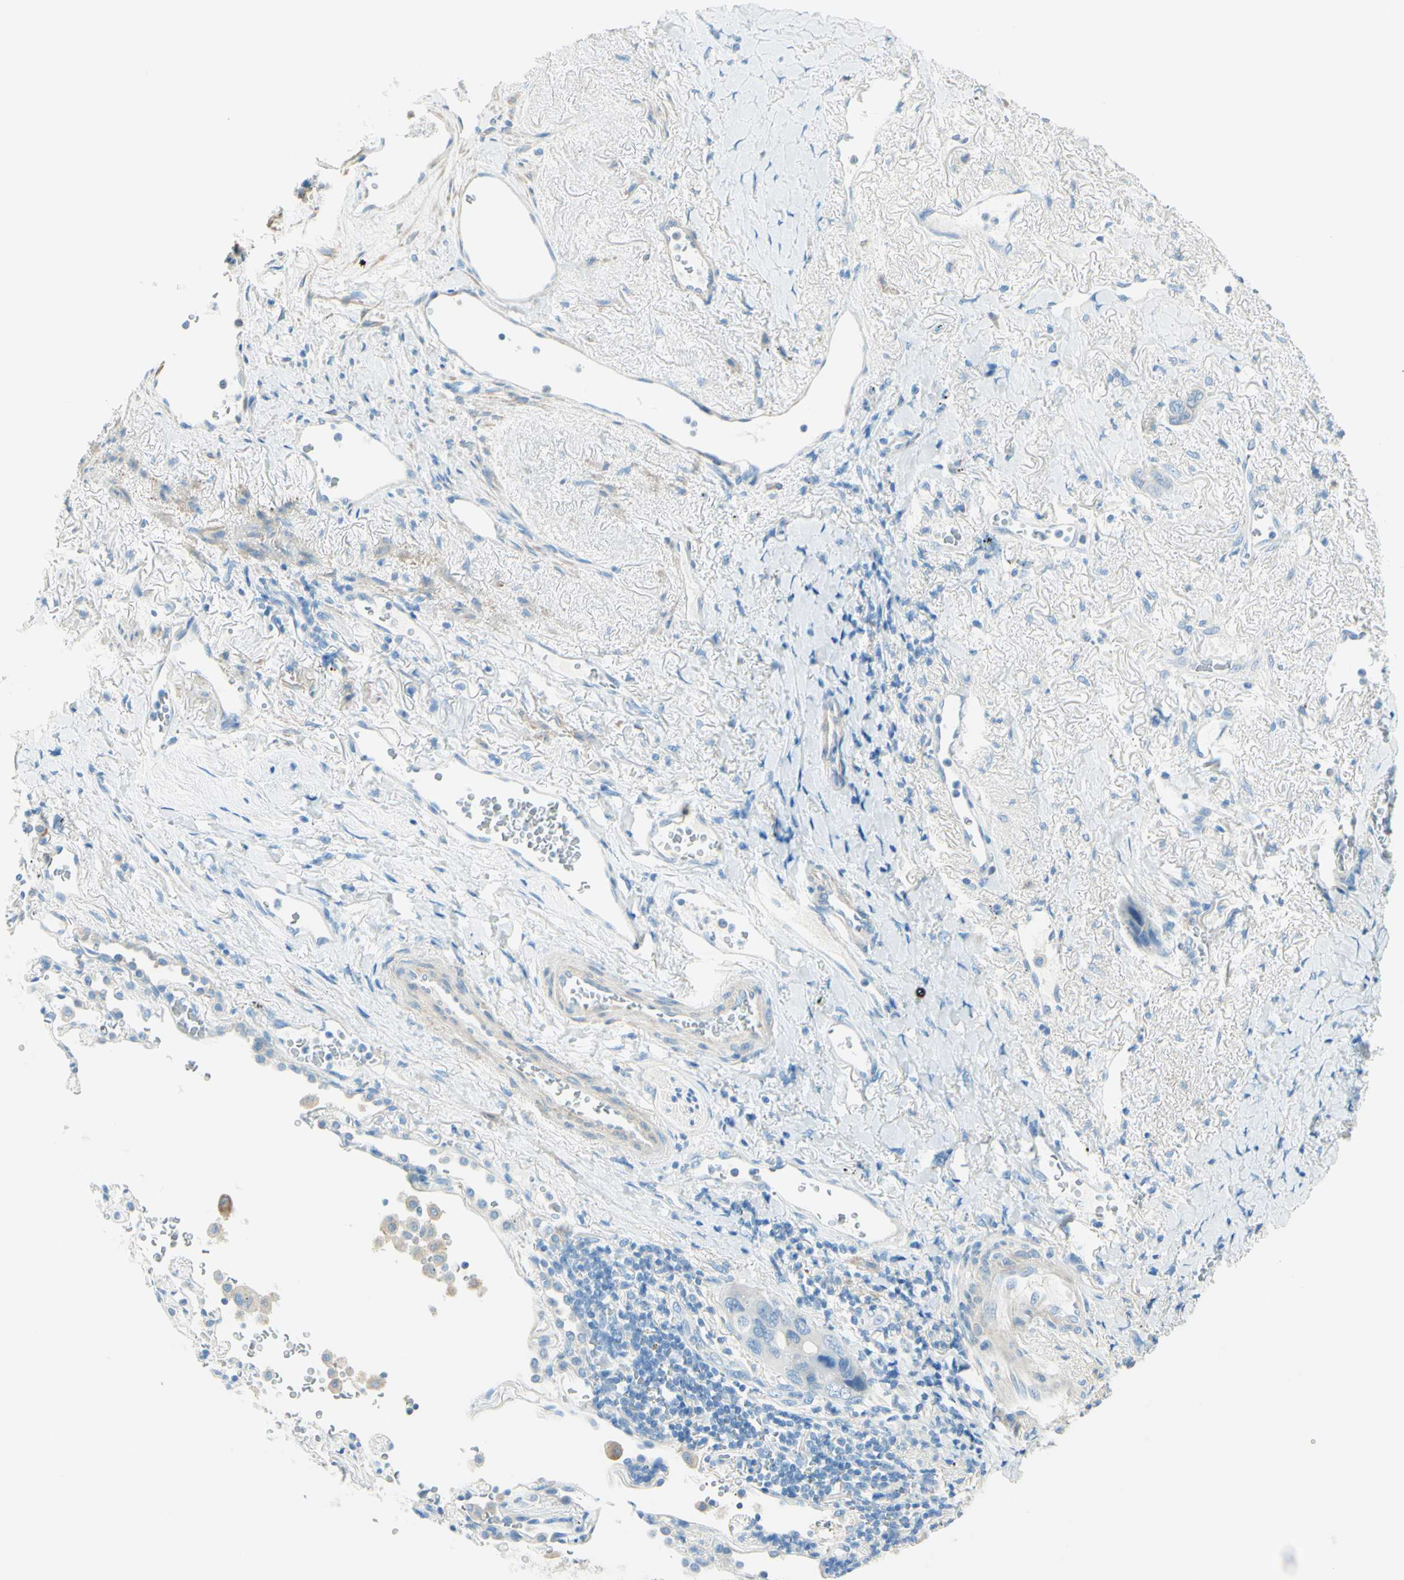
{"staining": {"intensity": "negative", "quantity": "none", "location": "none"}, "tissue": "lung cancer", "cell_type": "Tumor cells", "image_type": "cancer", "snomed": [{"axis": "morphology", "description": "Squamous cell carcinoma, NOS"}, {"axis": "topography", "description": "Lung"}], "caption": "There is no significant expression in tumor cells of lung cancer. (DAB (3,3'-diaminobenzidine) IHC with hematoxylin counter stain).", "gene": "NCBP2L", "patient": {"sex": "female", "age": 73}}